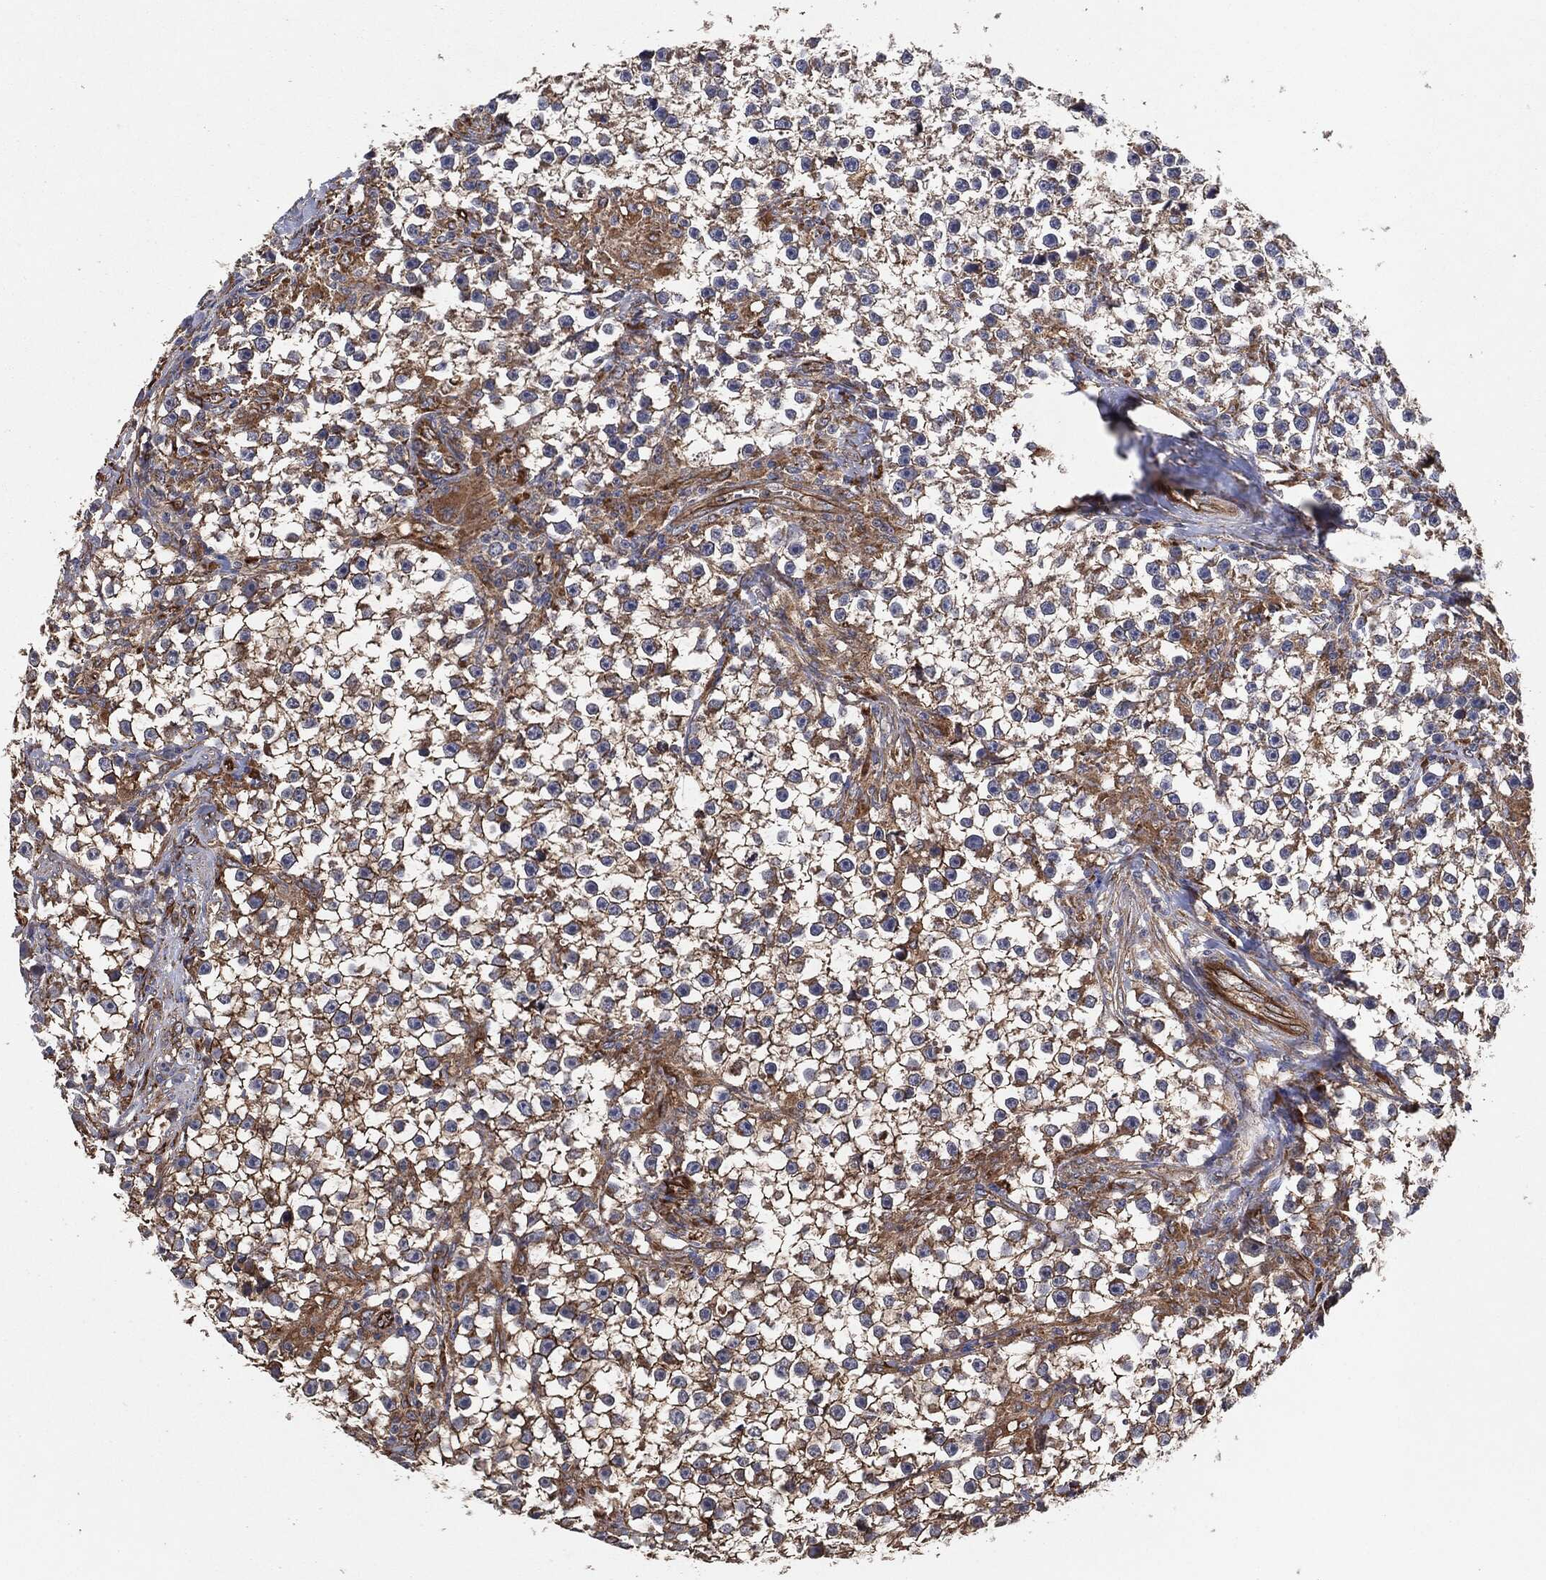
{"staining": {"intensity": "moderate", "quantity": "25%-75%", "location": "cytoplasmic/membranous"}, "tissue": "testis cancer", "cell_type": "Tumor cells", "image_type": "cancer", "snomed": [{"axis": "morphology", "description": "Seminoma, NOS"}, {"axis": "topography", "description": "Testis"}], "caption": "IHC of human testis cancer (seminoma) reveals medium levels of moderate cytoplasmic/membranous staining in about 25%-75% of tumor cells.", "gene": "CTNNA1", "patient": {"sex": "male", "age": 59}}